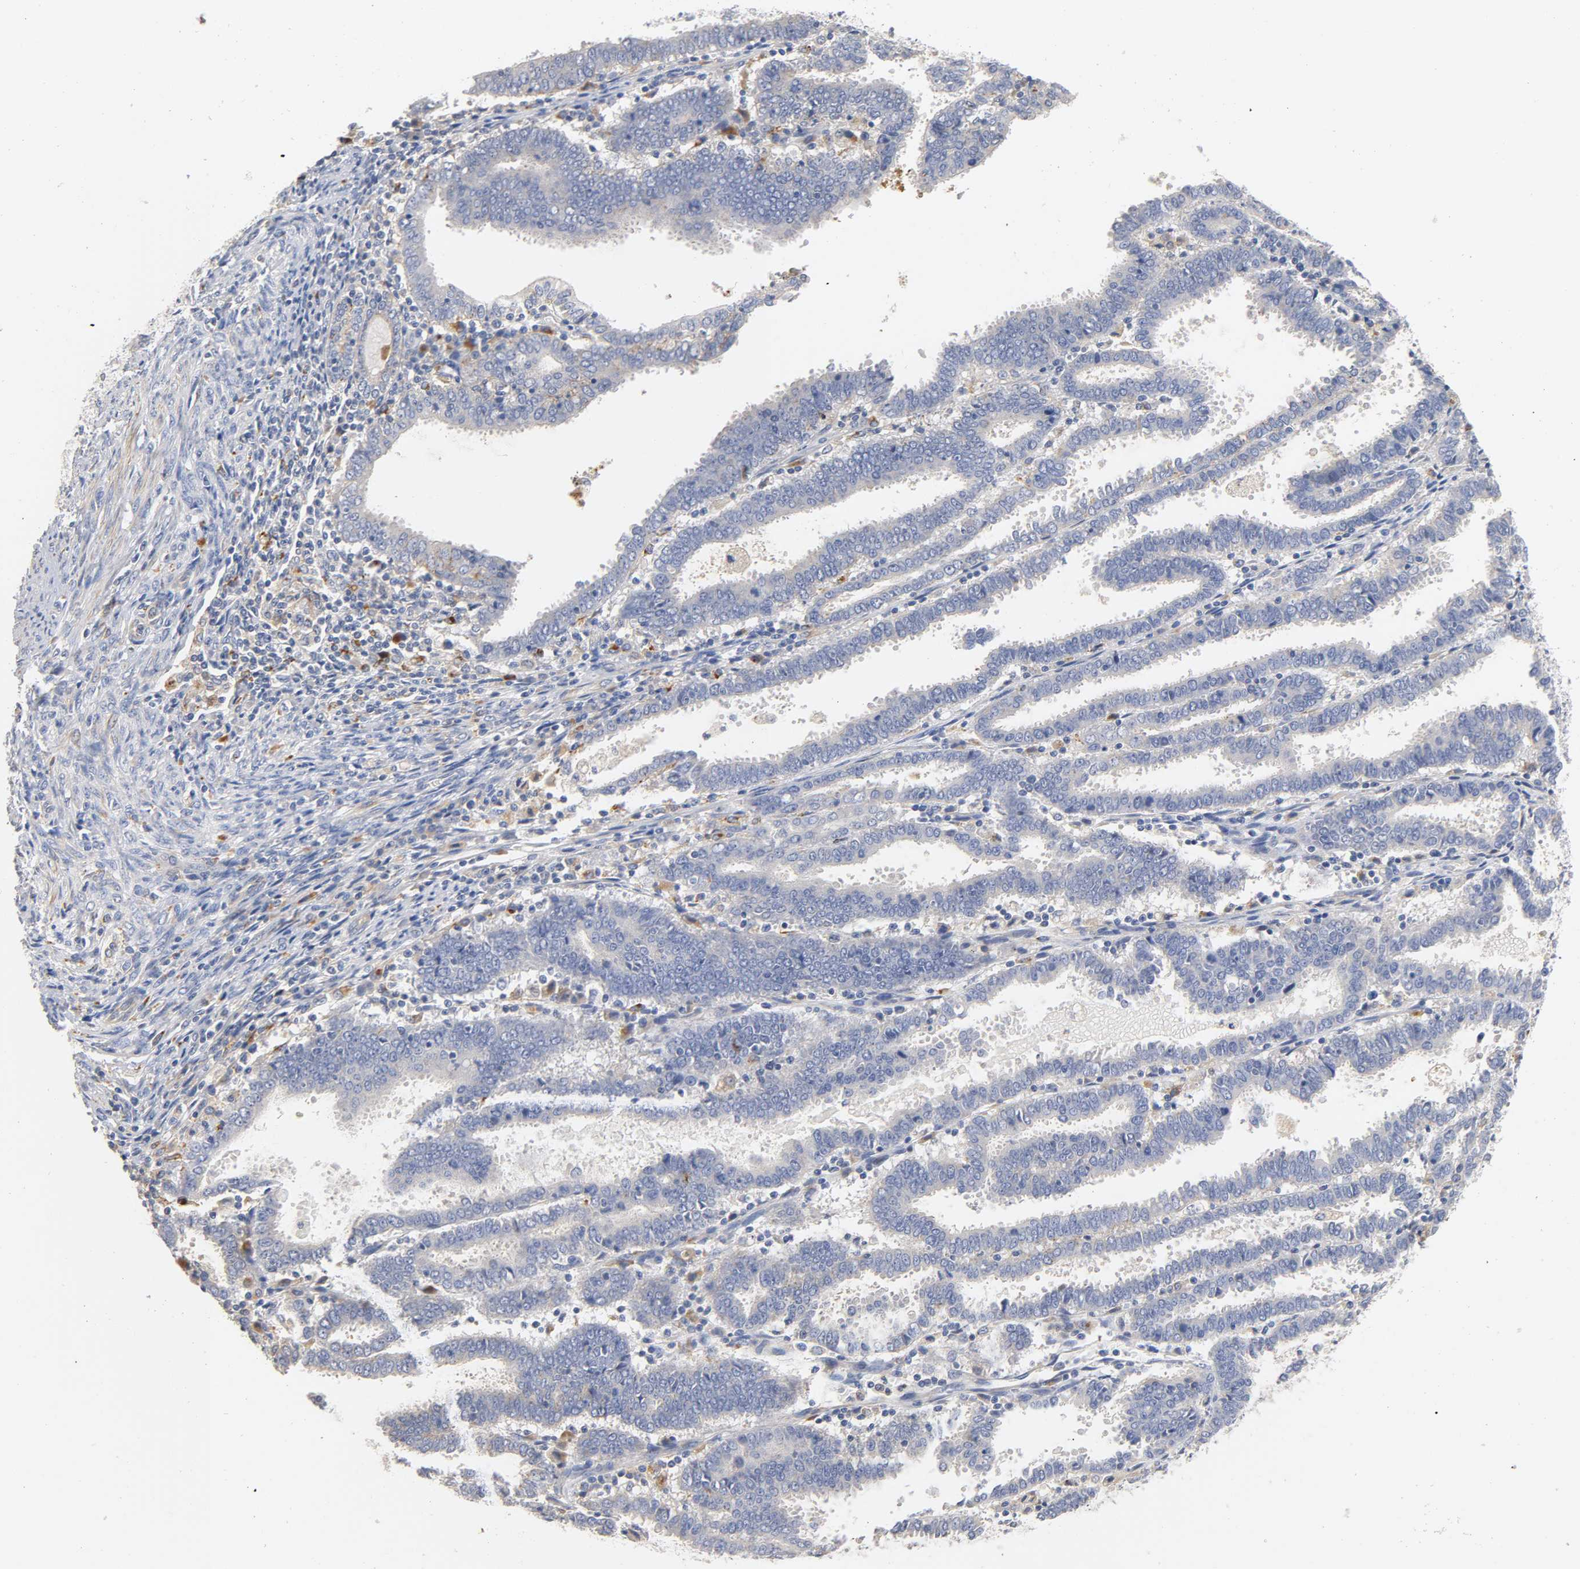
{"staining": {"intensity": "negative", "quantity": "none", "location": "none"}, "tissue": "endometrial cancer", "cell_type": "Tumor cells", "image_type": "cancer", "snomed": [{"axis": "morphology", "description": "Adenocarcinoma, NOS"}, {"axis": "topography", "description": "Uterus"}], "caption": "A photomicrograph of endometrial adenocarcinoma stained for a protein exhibits no brown staining in tumor cells.", "gene": "SEMA5A", "patient": {"sex": "female", "age": 83}}